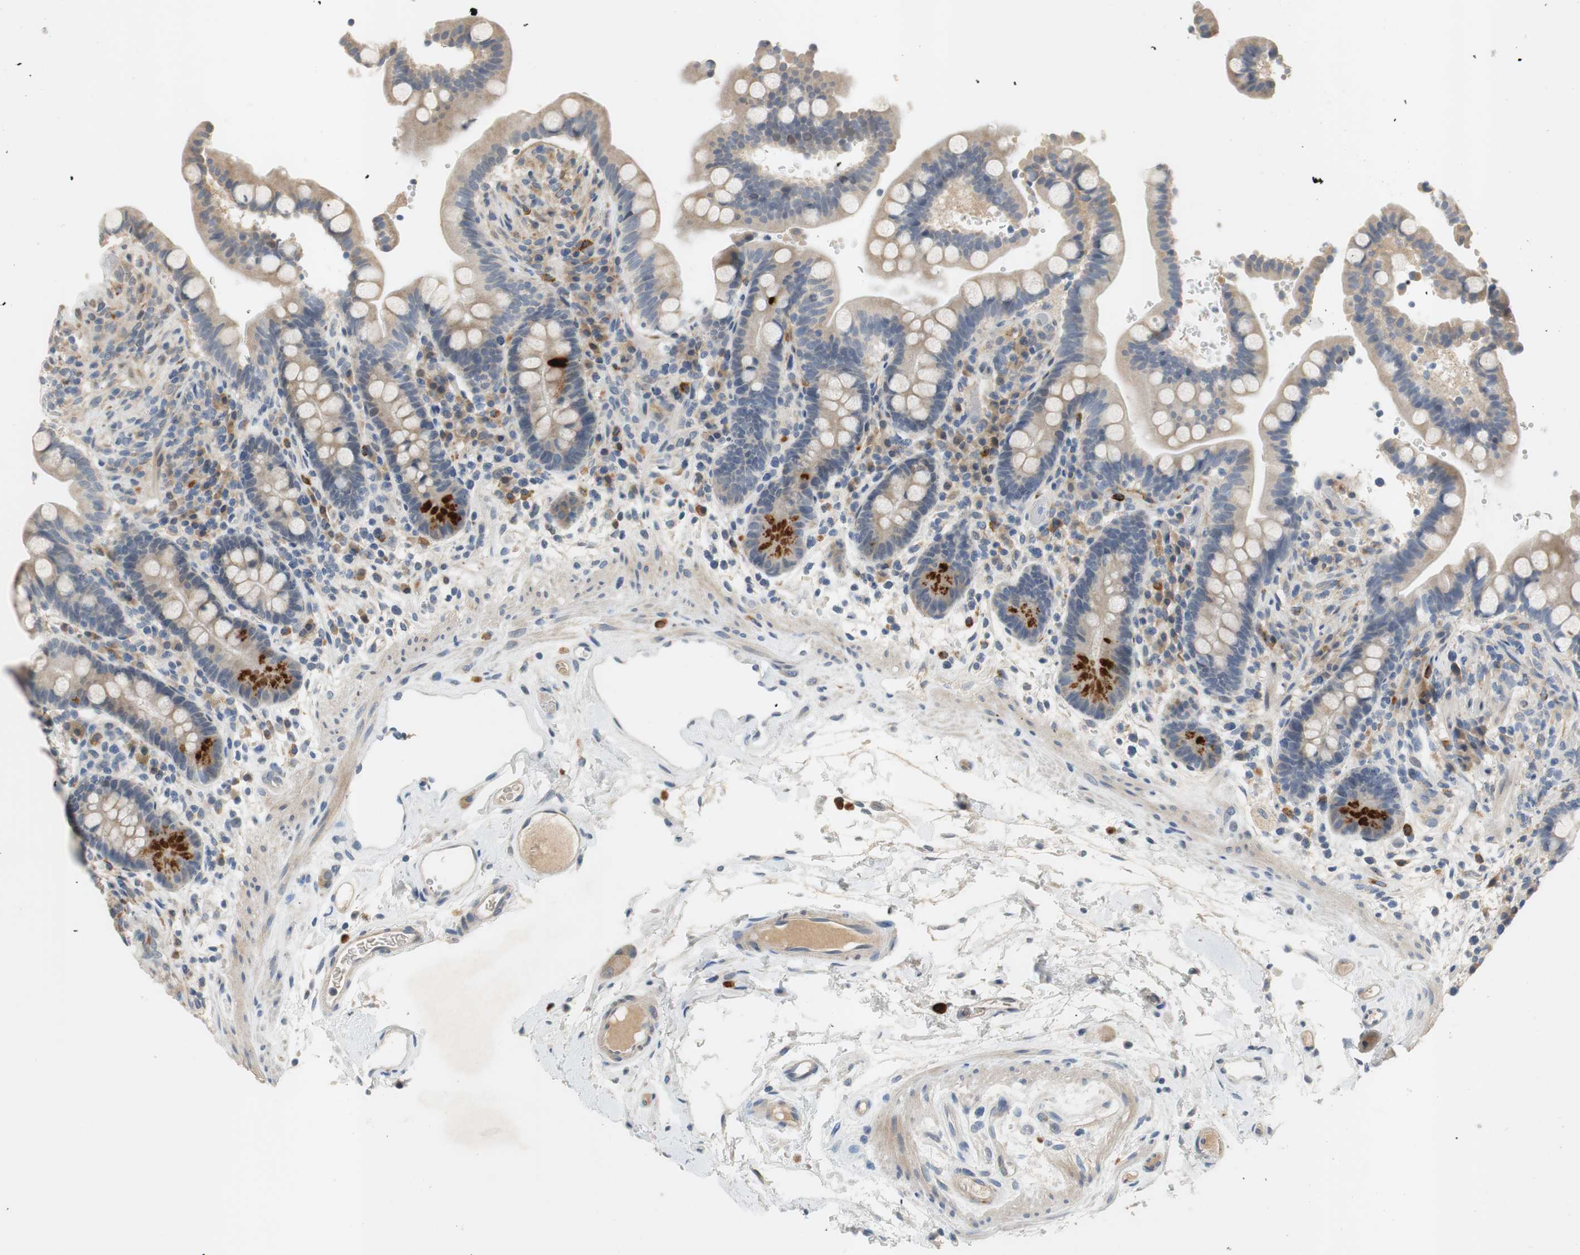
{"staining": {"intensity": "negative", "quantity": "none", "location": "none"}, "tissue": "colon", "cell_type": "Endothelial cells", "image_type": "normal", "snomed": [{"axis": "morphology", "description": "Normal tissue, NOS"}, {"axis": "topography", "description": "Colon"}], "caption": "The micrograph reveals no staining of endothelial cells in benign colon. (Immunohistochemistry (ihc), brightfield microscopy, high magnification).", "gene": "COL12A1", "patient": {"sex": "male", "age": 73}}